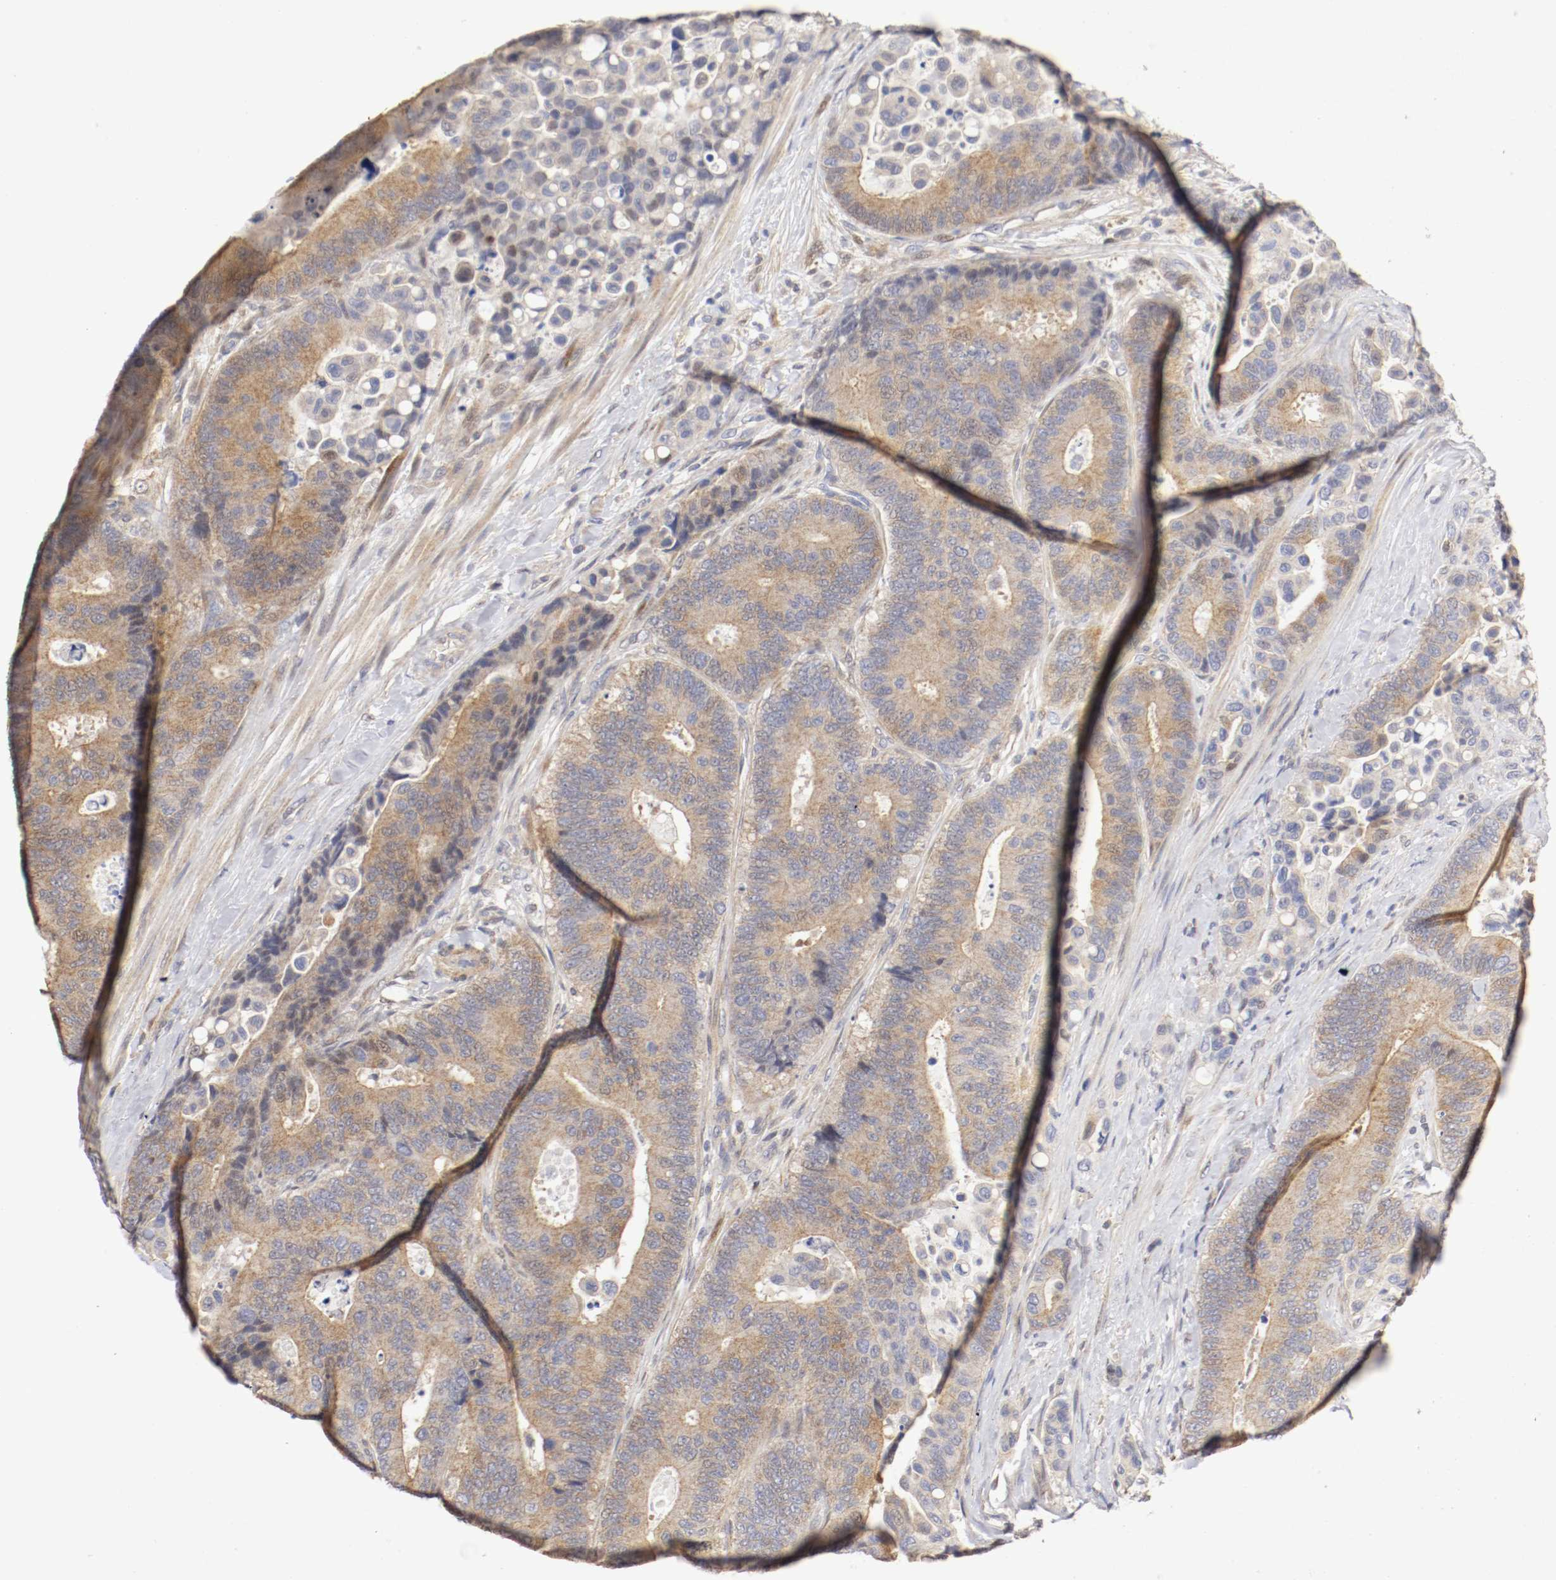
{"staining": {"intensity": "weak", "quantity": ">75%", "location": "cytoplasmic/membranous"}, "tissue": "colorectal cancer", "cell_type": "Tumor cells", "image_type": "cancer", "snomed": [{"axis": "morphology", "description": "Normal tissue, NOS"}, {"axis": "morphology", "description": "Adenocarcinoma, NOS"}, {"axis": "topography", "description": "Colon"}], "caption": "Colorectal adenocarcinoma tissue shows weak cytoplasmic/membranous expression in approximately >75% of tumor cells, visualized by immunohistochemistry. (DAB (3,3'-diaminobenzidine) IHC with brightfield microscopy, high magnification).", "gene": "CDK6", "patient": {"sex": "male", "age": 82}}